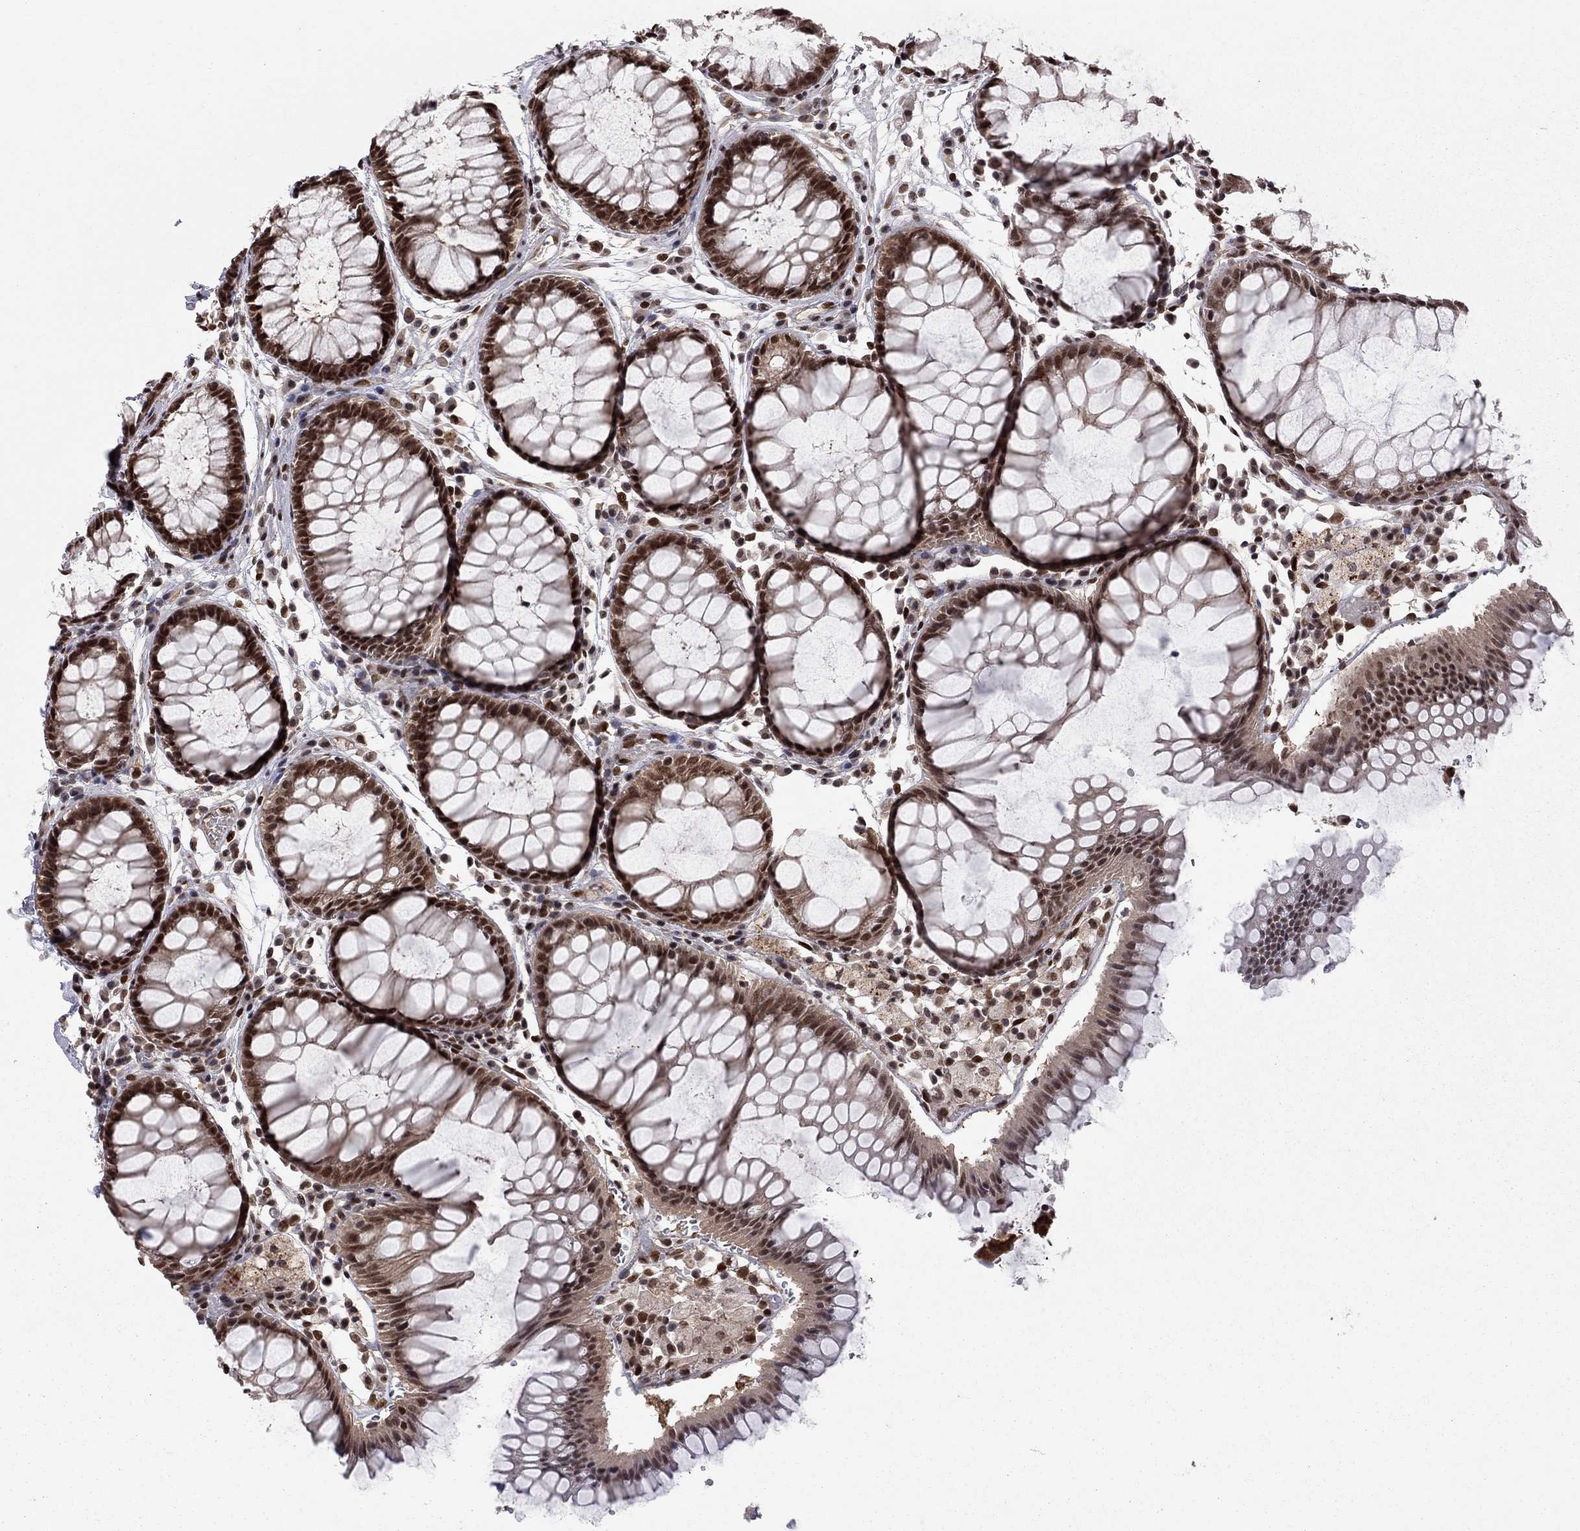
{"staining": {"intensity": "strong", "quantity": ">75%", "location": "nuclear"}, "tissue": "rectum", "cell_type": "Glandular cells", "image_type": "normal", "snomed": [{"axis": "morphology", "description": "Normal tissue, NOS"}, {"axis": "topography", "description": "Rectum"}], "caption": "Unremarkable rectum shows strong nuclear expression in approximately >75% of glandular cells (DAB = brown stain, brightfield microscopy at high magnification)..", "gene": "SAP30L", "patient": {"sex": "female", "age": 68}}